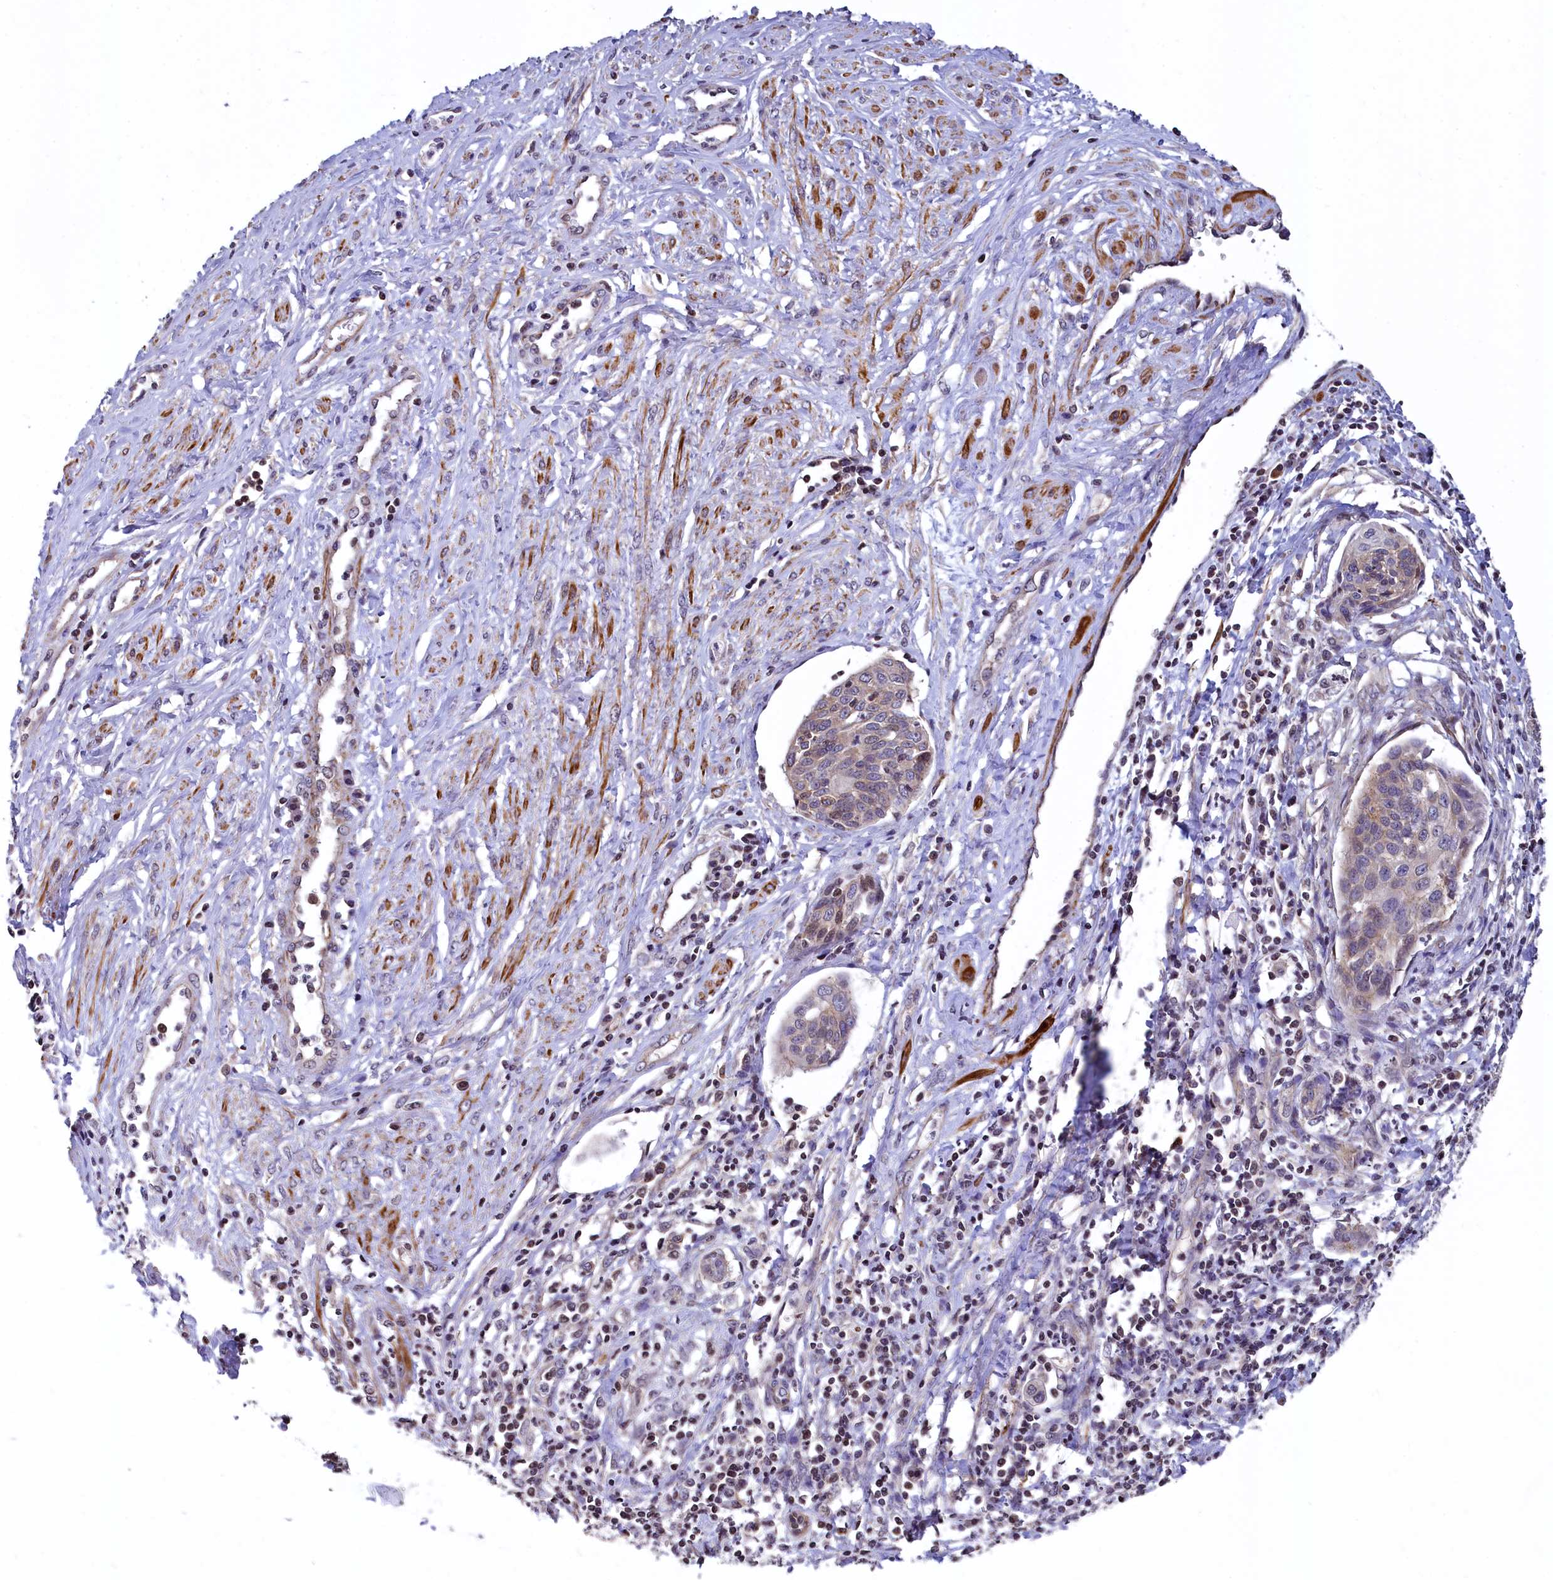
{"staining": {"intensity": "weak", "quantity": "25%-75%", "location": "cytoplasmic/membranous"}, "tissue": "cervical cancer", "cell_type": "Tumor cells", "image_type": "cancer", "snomed": [{"axis": "morphology", "description": "Squamous cell carcinoma, NOS"}, {"axis": "topography", "description": "Cervix"}], "caption": "A brown stain highlights weak cytoplasmic/membranous expression of a protein in human squamous cell carcinoma (cervical) tumor cells.", "gene": "ZNF2", "patient": {"sex": "female", "age": 34}}